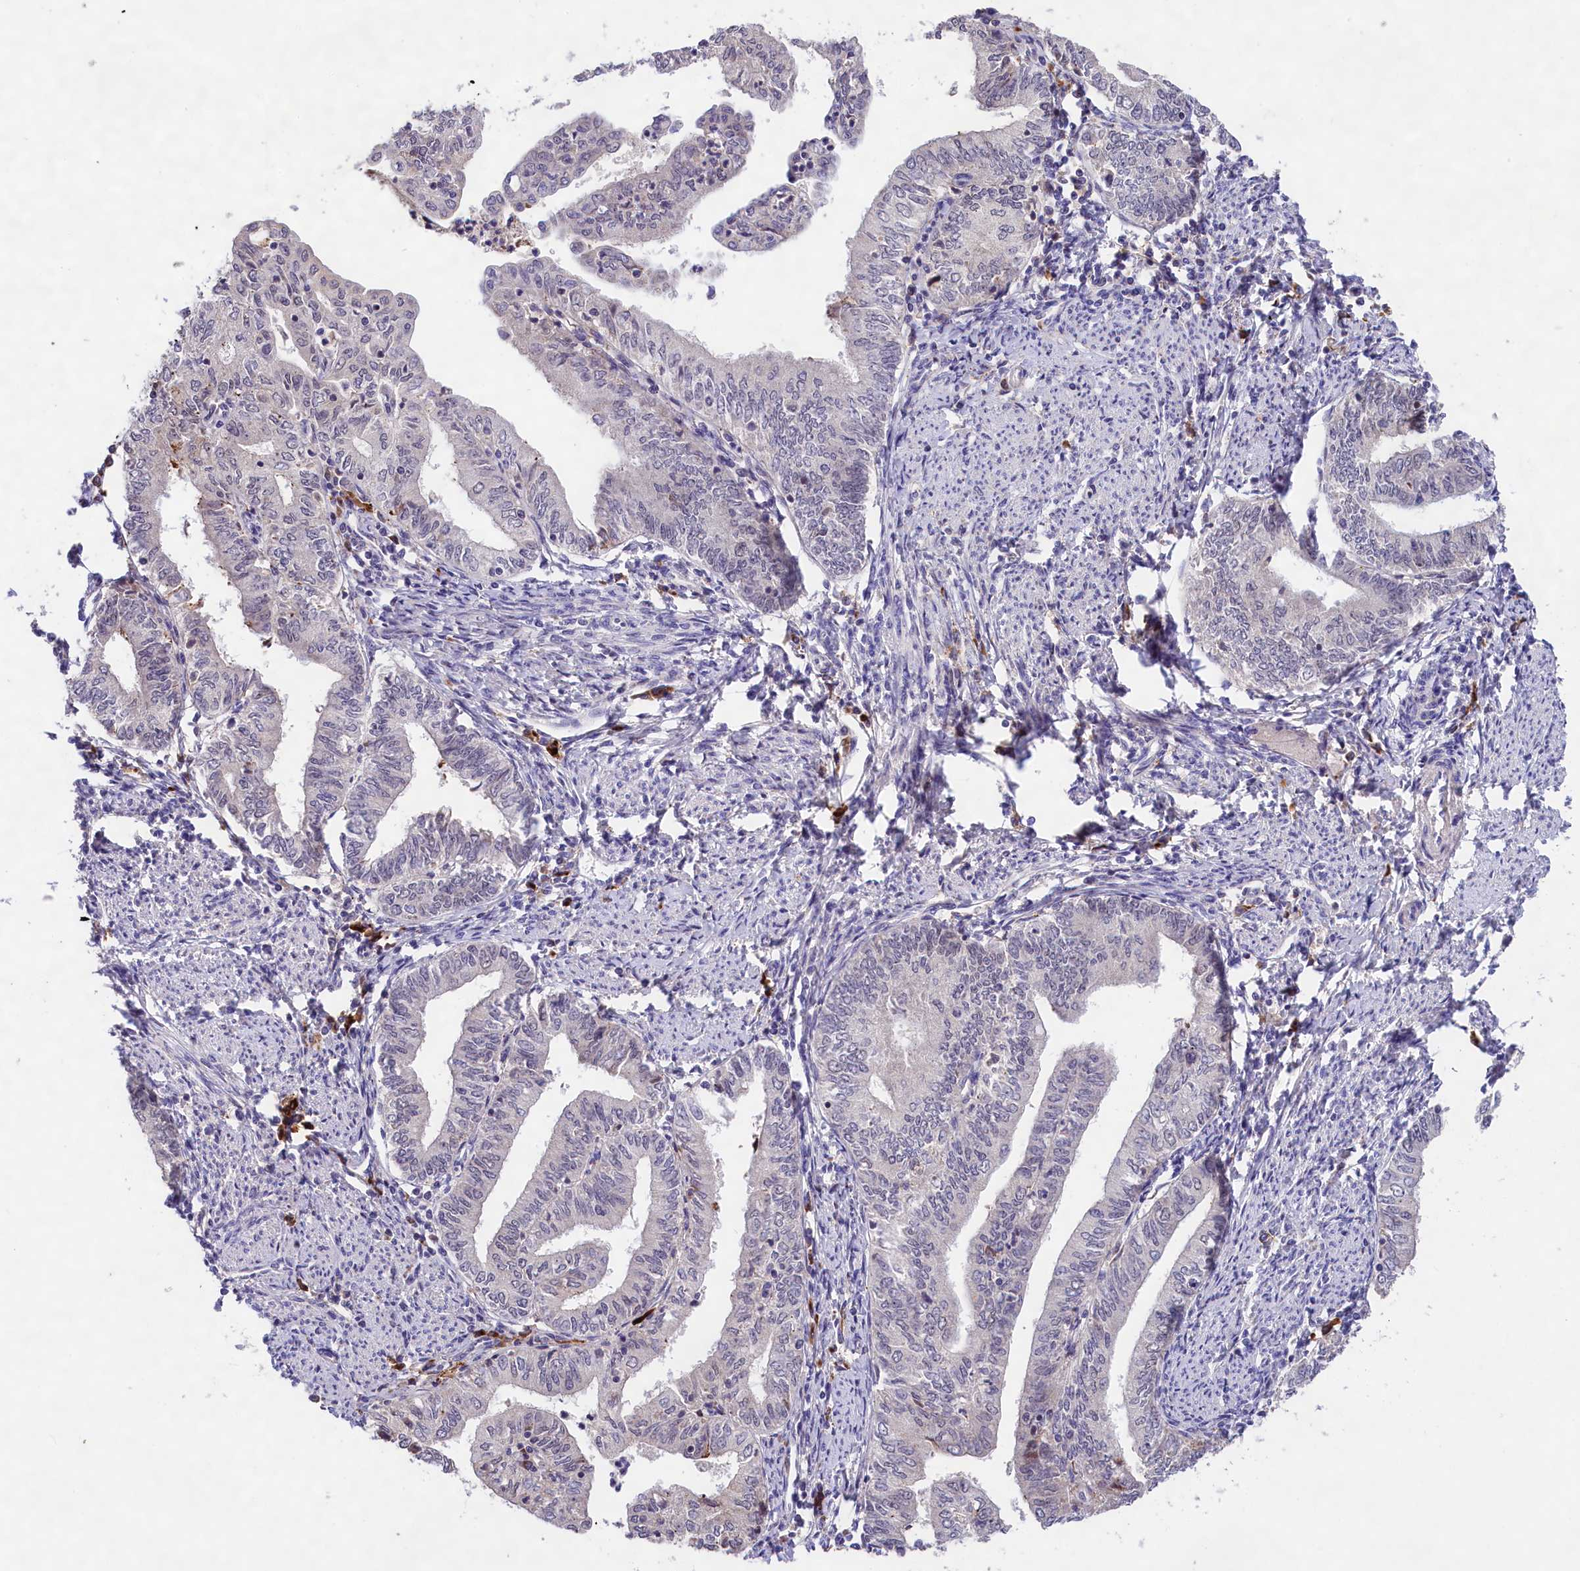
{"staining": {"intensity": "negative", "quantity": "none", "location": "none"}, "tissue": "endometrial cancer", "cell_type": "Tumor cells", "image_type": "cancer", "snomed": [{"axis": "morphology", "description": "Adenocarcinoma, NOS"}, {"axis": "topography", "description": "Endometrium"}], "caption": "High magnification brightfield microscopy of endometrial adenocarcinoma stained with DAB (brown) and counterstained with hematoxylin (blue): tumor cells show no significant staining.", "gene": "FBXO45", "patient": {"sex": "female", "age": 66}}